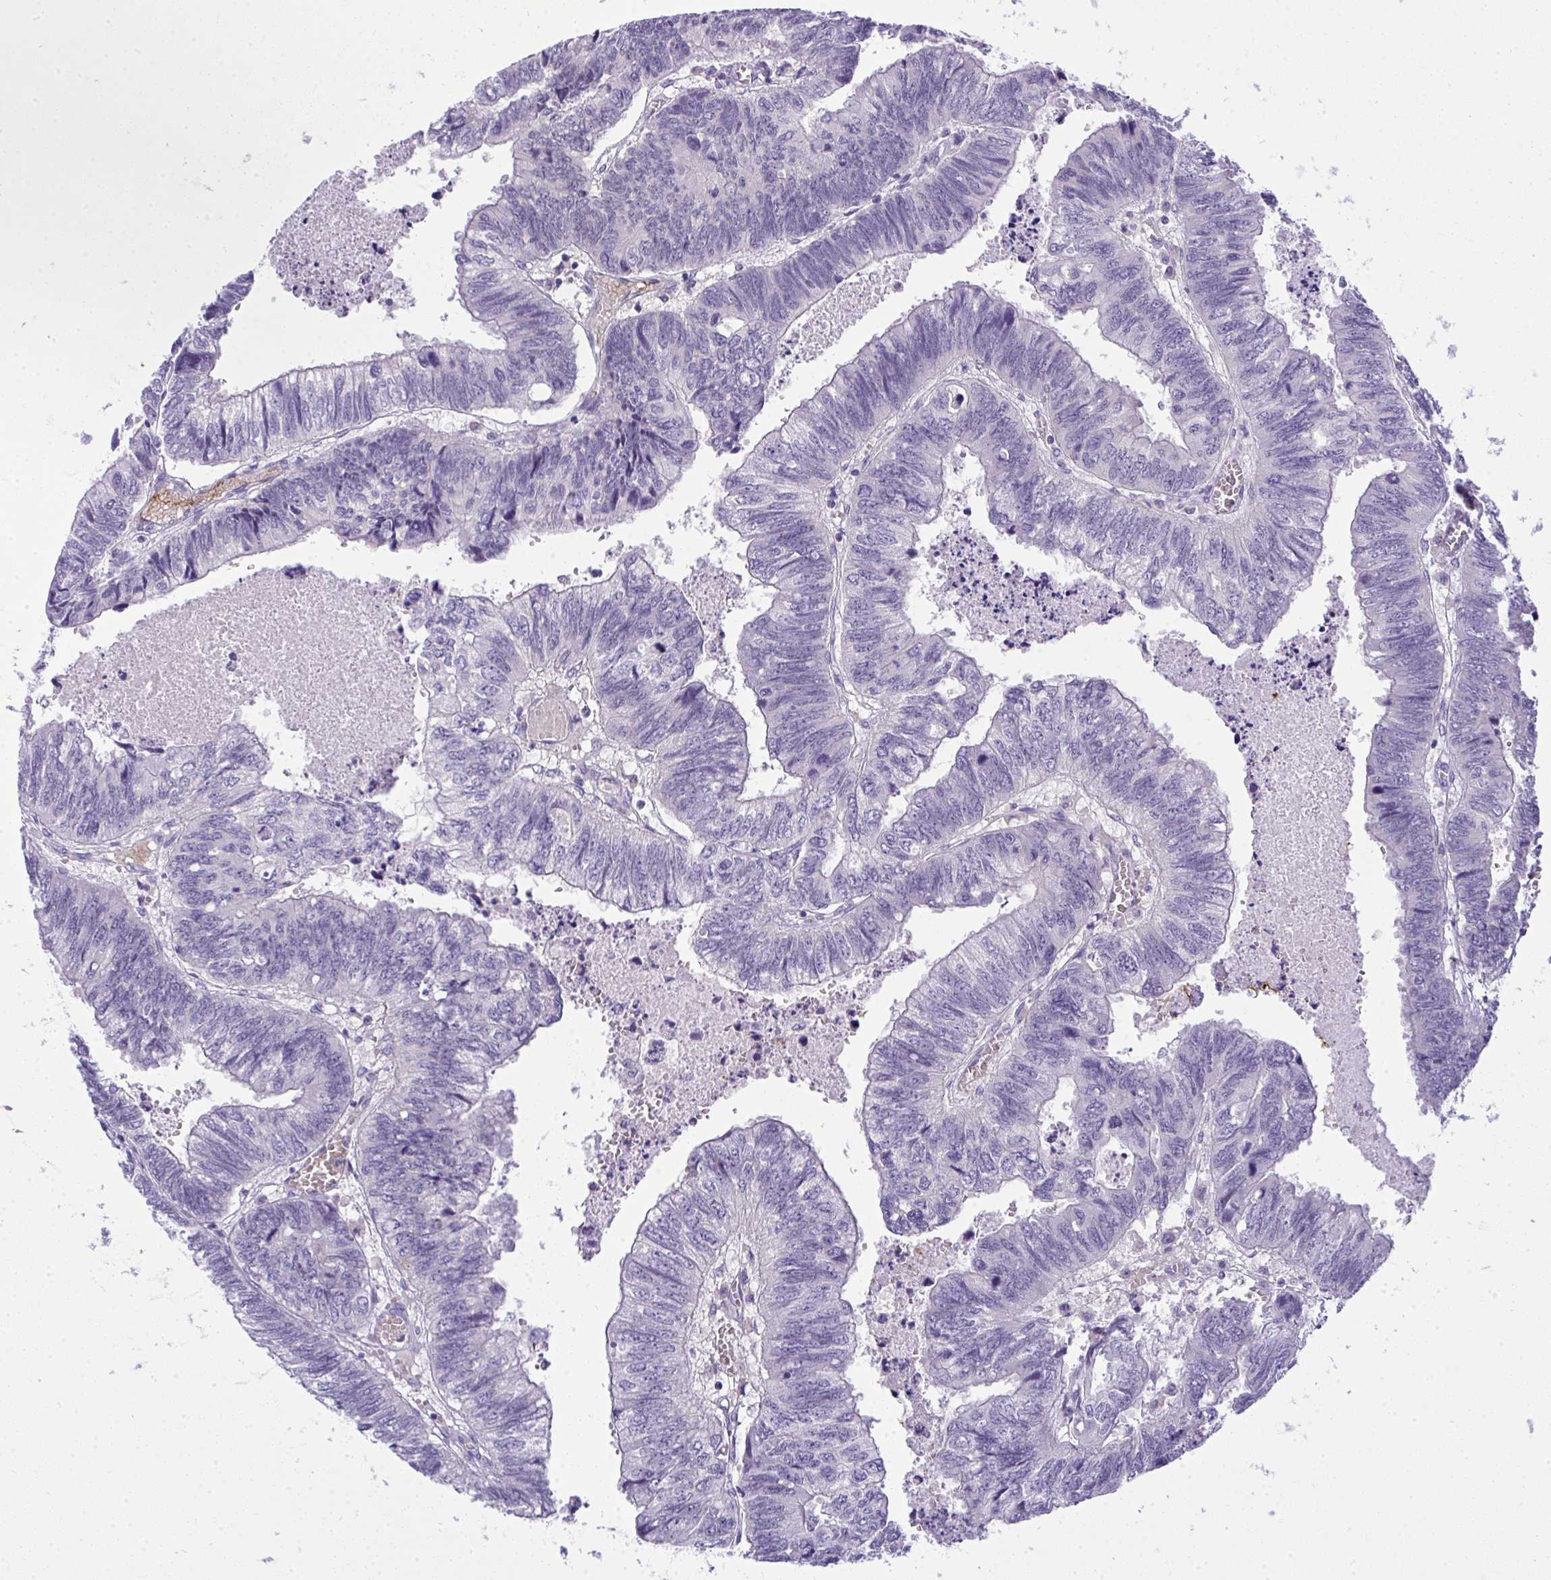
{"staining": {"intensity": "negative", "quantity": "none", "location": "none"}, "tissue": "colorectal cancer", "cell_type": "Tumor cells", "image_type": "cancer", "snomed": [{"axis": "morphology", "description": "Adenocarcinoma, NOS"}, {"axis": "topography", "description": "Colon"}], "caption": "Immunohistochemistry of human adenocarcinoma (colorectal) reveals no staining in tumor cells.", "gene": "SPTB", "patient": {"sex": "male", "age": 62}}